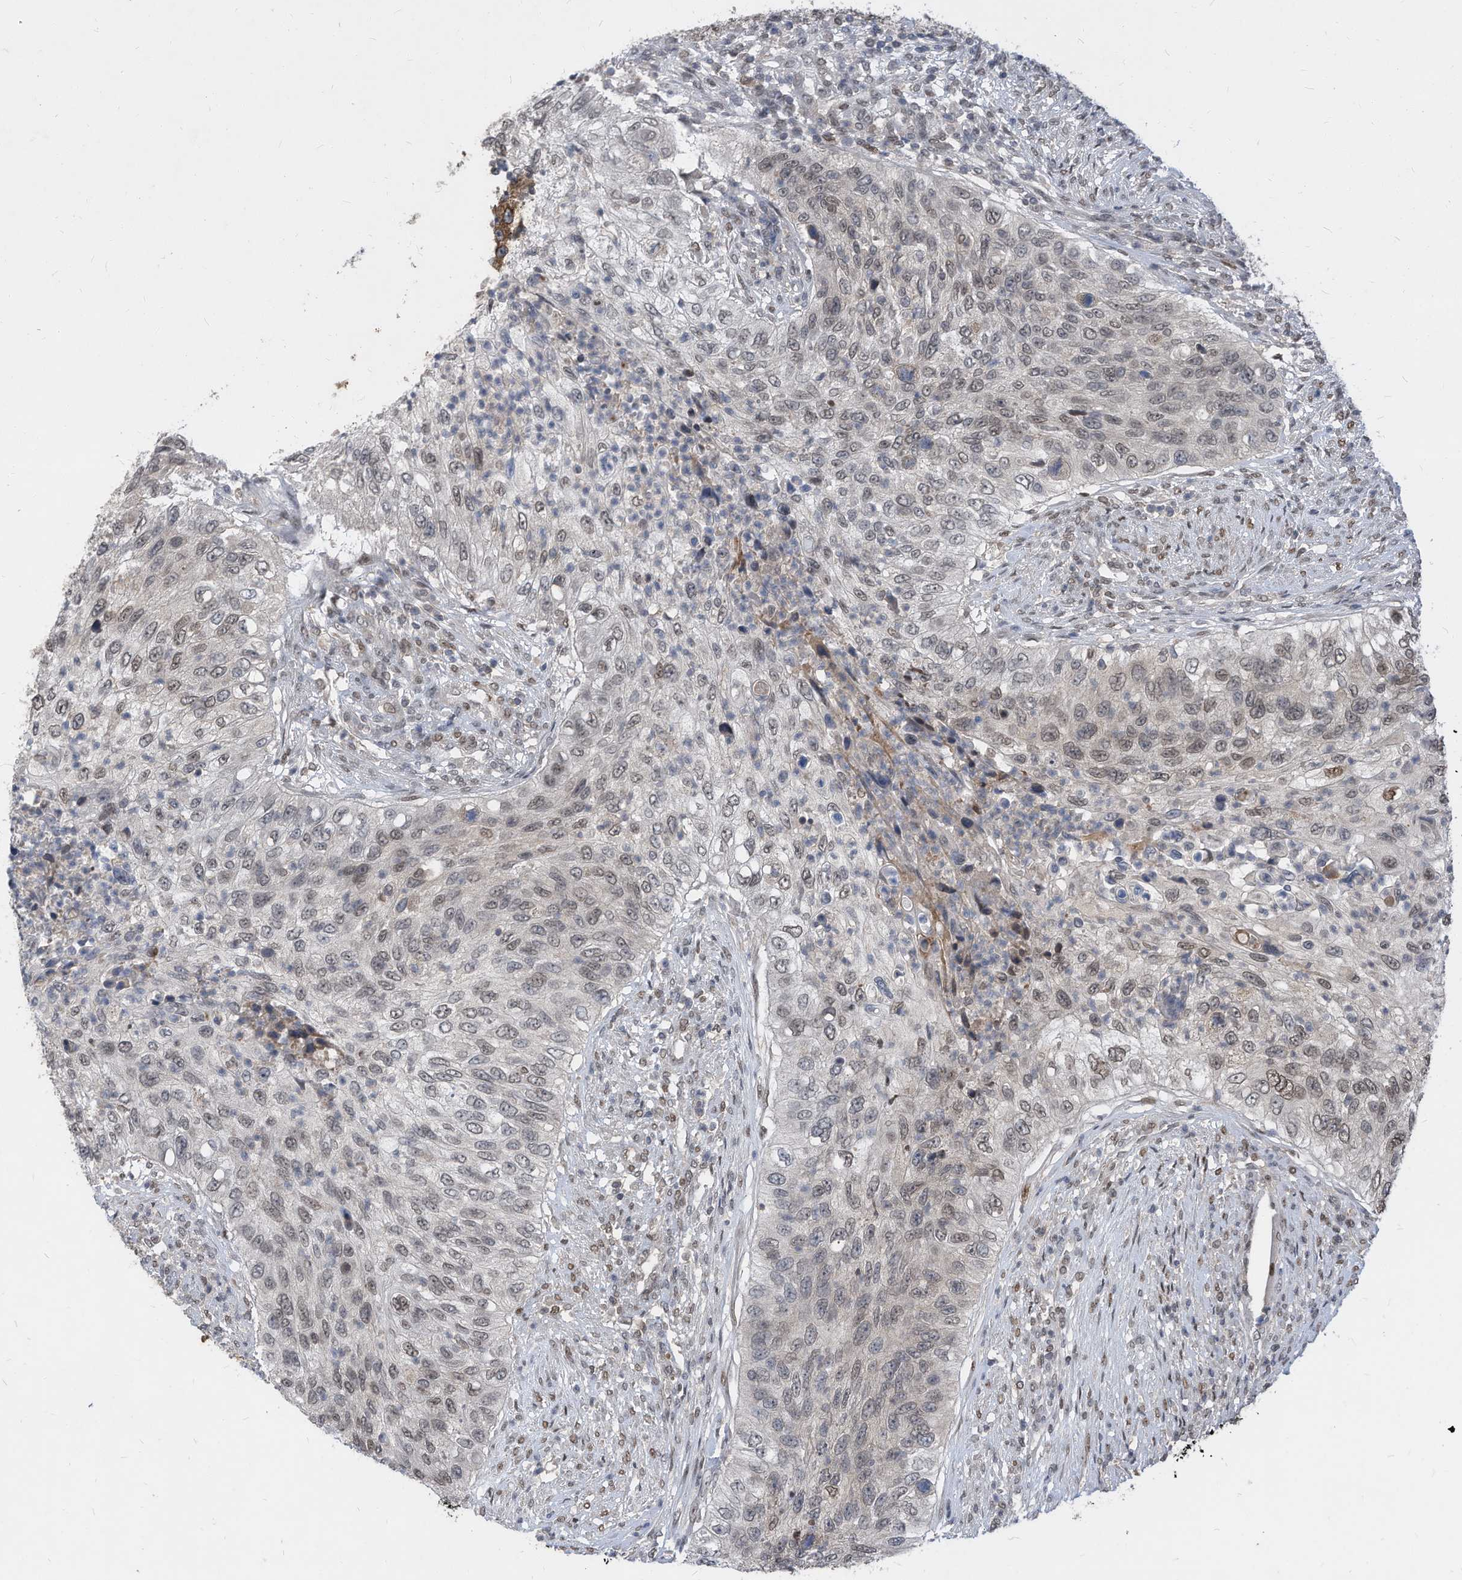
{"staining": {"intensity": "weak", "quantity": "25%-75%", "location": "nuclear"}, "tissue": "urothelial cancer", "cell_type": "Tumor cells", "image_type": "cancer", "snomed": [{"axis": "morphology", "description": "Urothelial carcinoma, High grade"}, {"axis": "topography", "description": "Urinary bladder"}], "caption": "Weak nuclear protein expression is appreciated in approximately 25%-75% of tumor cells in urothelial cancer.", "gene": "KPNB1", "patient": {"sex": "female", "age": 60}}